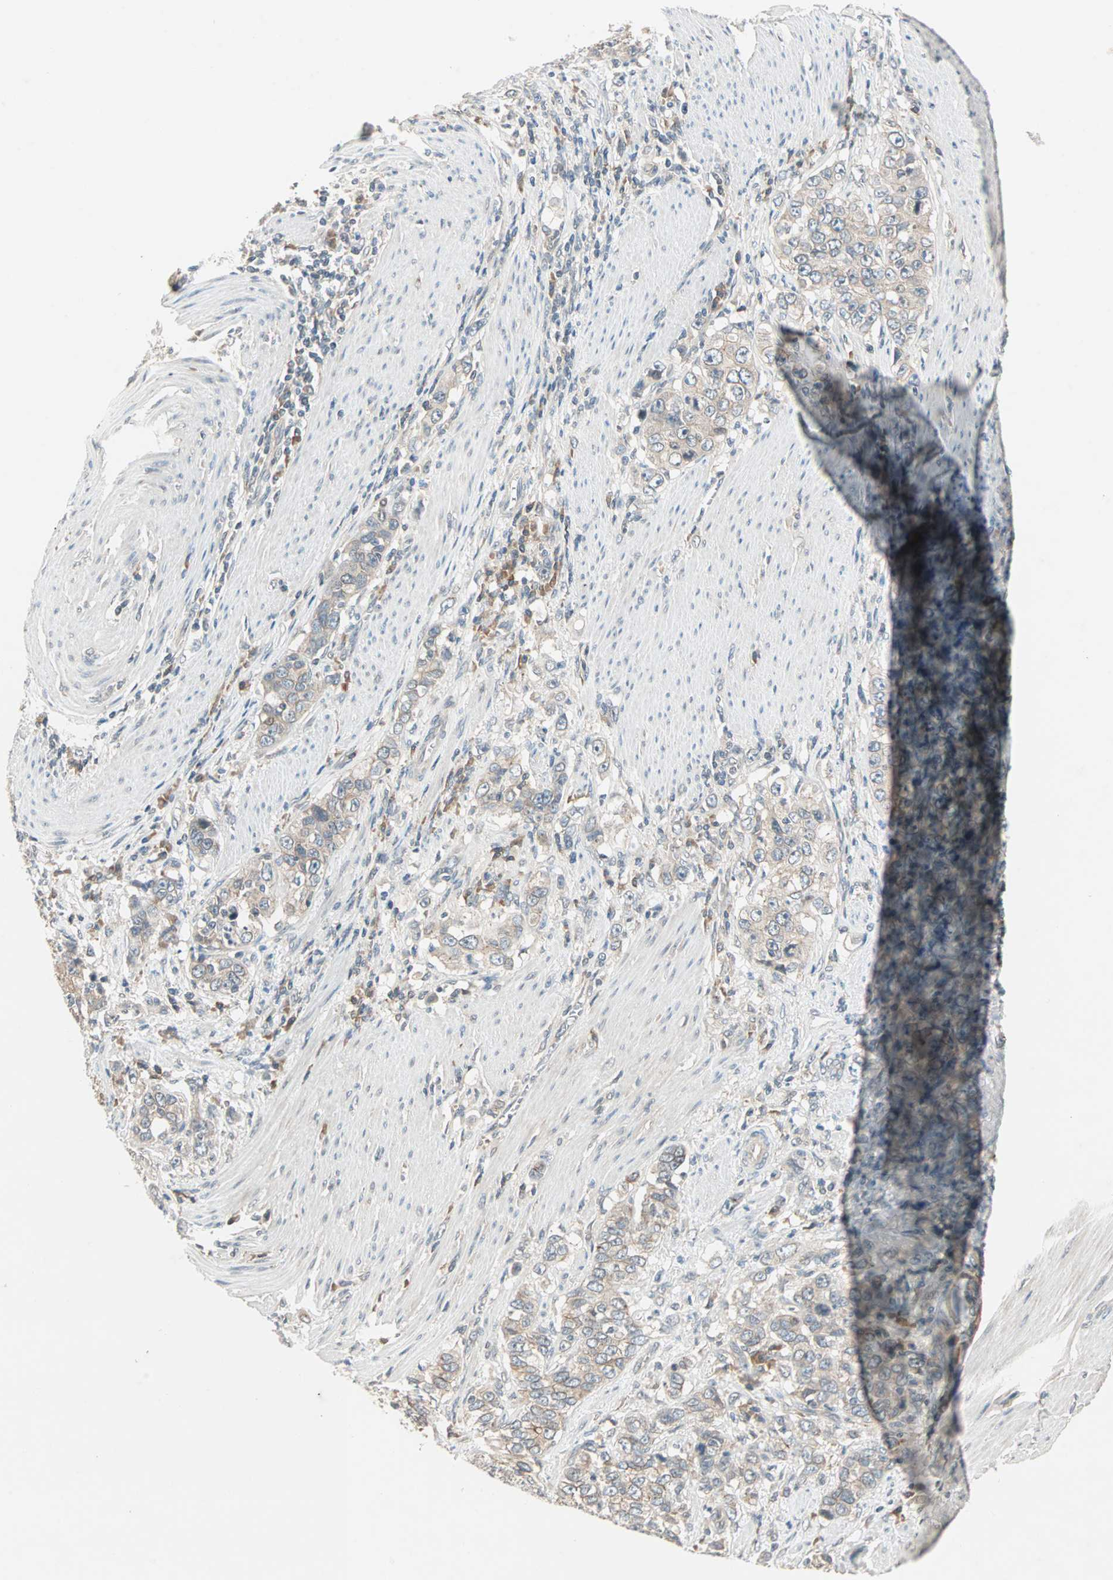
{"staining": {"intensity": "weak", "quantity": ">75%", "location": "cytoplasmic/membranous"}, "tissue": "stomach cancer", "cell_type": "Tumor cells", "image_type": "cancer", "snomed": [{"axis": "morphology", "description": "Adenocarcinoma, NOS"}, {"axis": "topography", "description": "Stomach, lower"}], "caption": "This is an image of immunohistochemistry (IHC) staining of stomach cancer, which shows weak staining in the cytoplasmic/membranous of tumor cells.", "gene": "TTF2", "patient": {"sex": "female", "age": 72}}